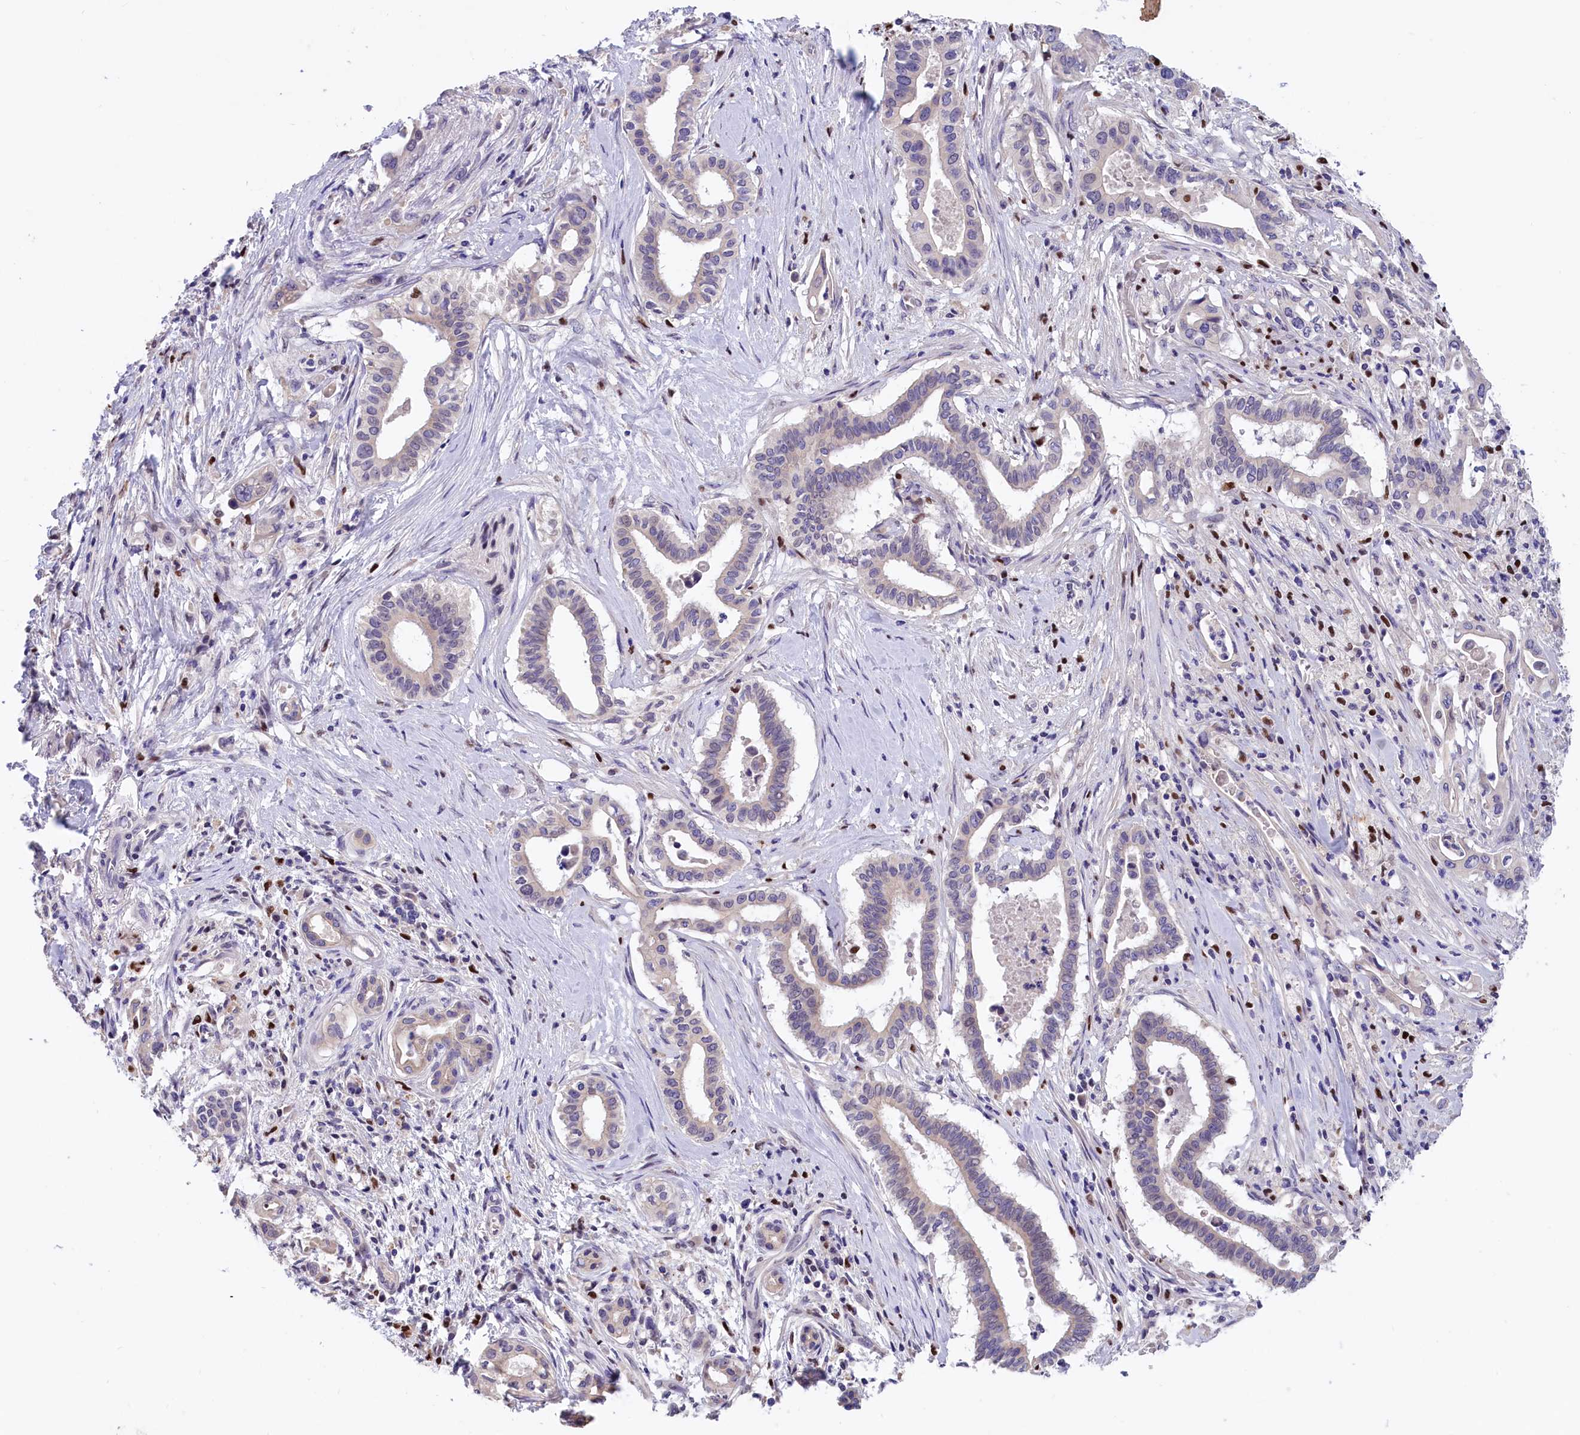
{"staining": {"intensity": "negative", "quantity": "none", "location": "none"}, "tissue": "pancreatic cancer", "cell_type": "Tumor cells", "image_type": "cancer", "snomed": [{"axis": "morphology", "description": "Adenocarcinoma, NOS"}, {"axis": "topography", "description": "Pancreas"}], "caption": "A high-resolution histopathology image shows immunohistochemistry staining of pancreatic cancer, which demonstrates no significant positivity in tumor cells.", "gene": "BTBD9", "patient": {"sex": "female", "age": 77}}